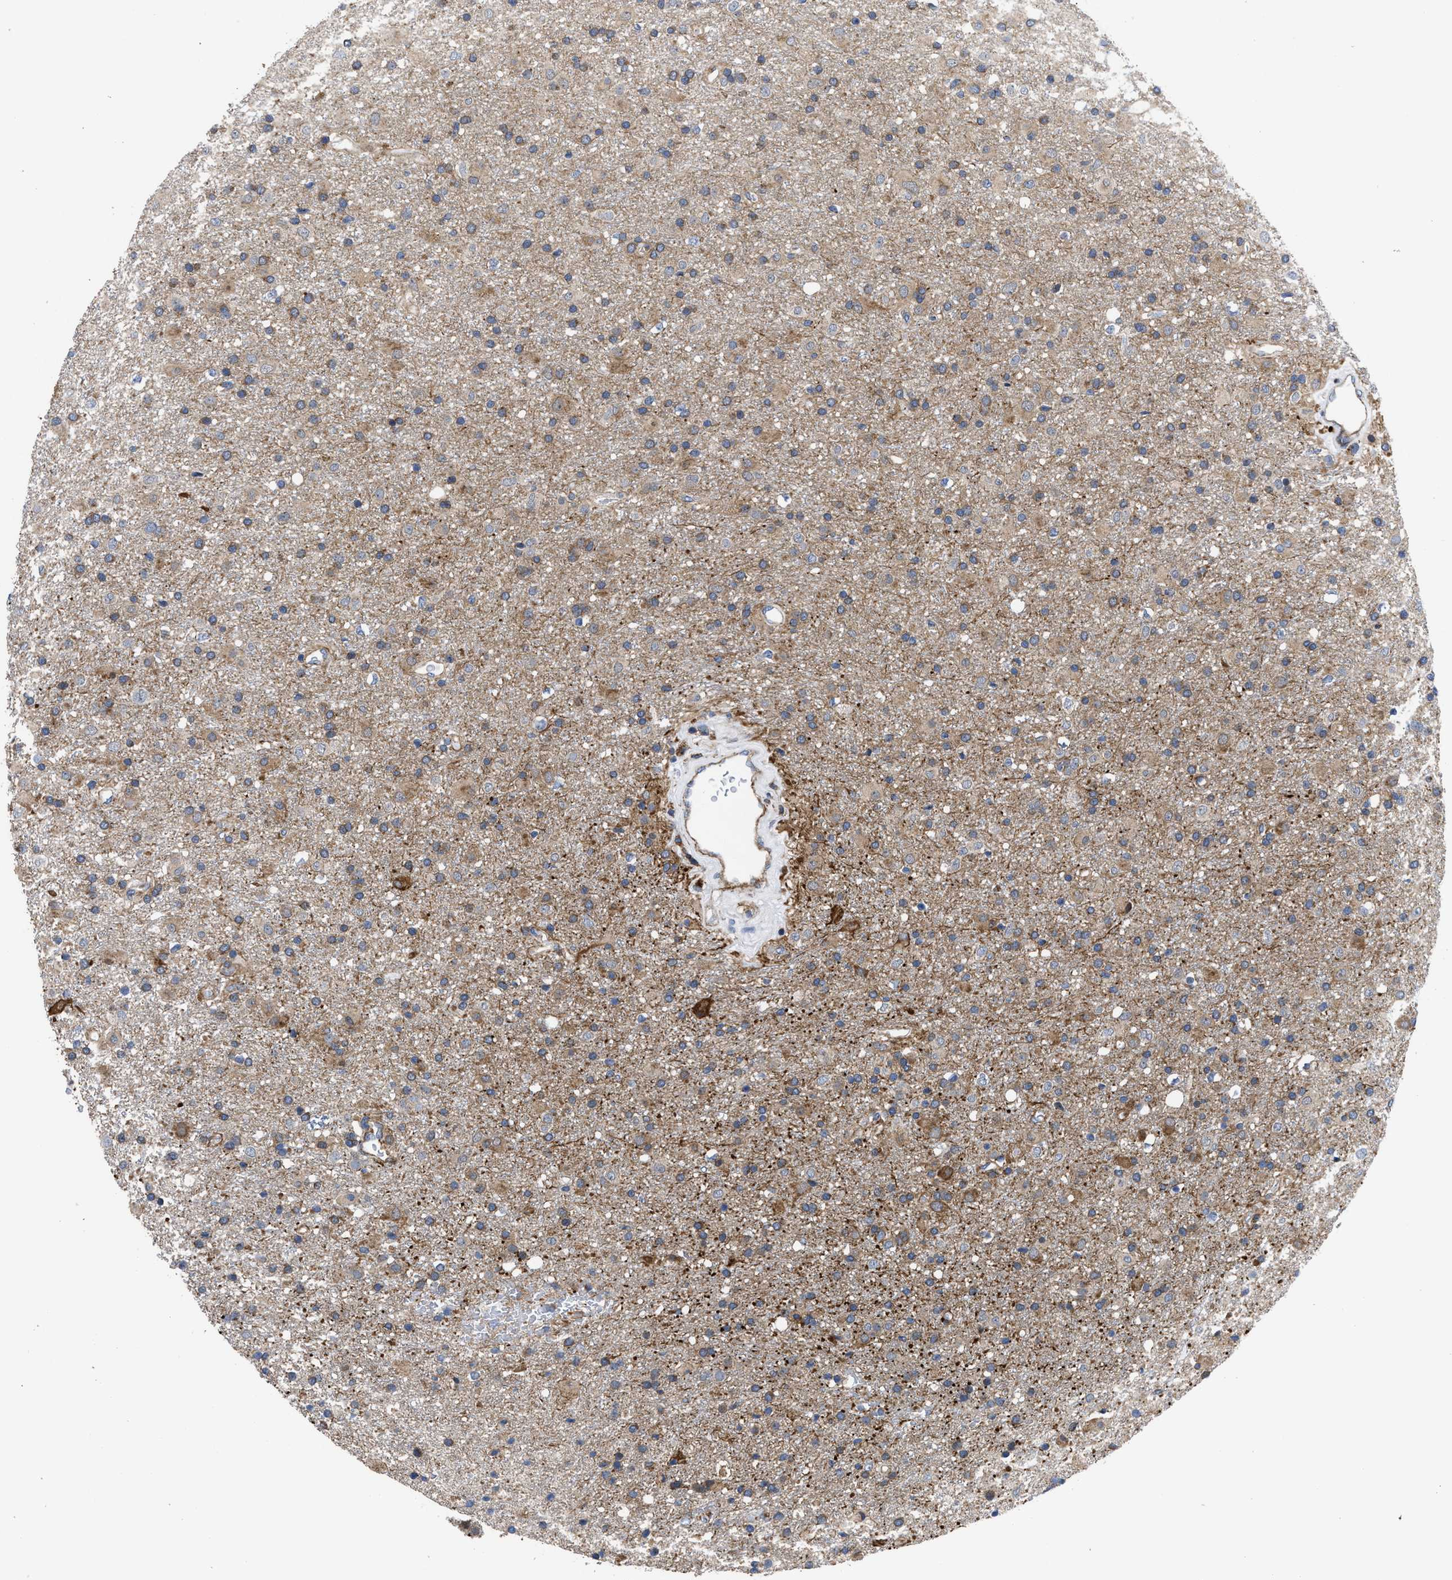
{"staining": {"intensity": "weak", "quantity": ">75%", "location": "cytoplasmic/membranous"}, "tissue": "glioma", "cell_type": "Tumor cells", "image_type": "cancer", "snomed": [{"axis": "morphology", "description": "Glioma, malignant, Low grade"}, {"axis": "topography", "description": "Brain"}], "caption": "Protein staining of low-grade glioma (malignant) tissue displays weak cytoplasmic/membranous staining in about >75% of tumor cells.", "gene": "SPAST", "patient": {"sex": "male", "age": 65}}